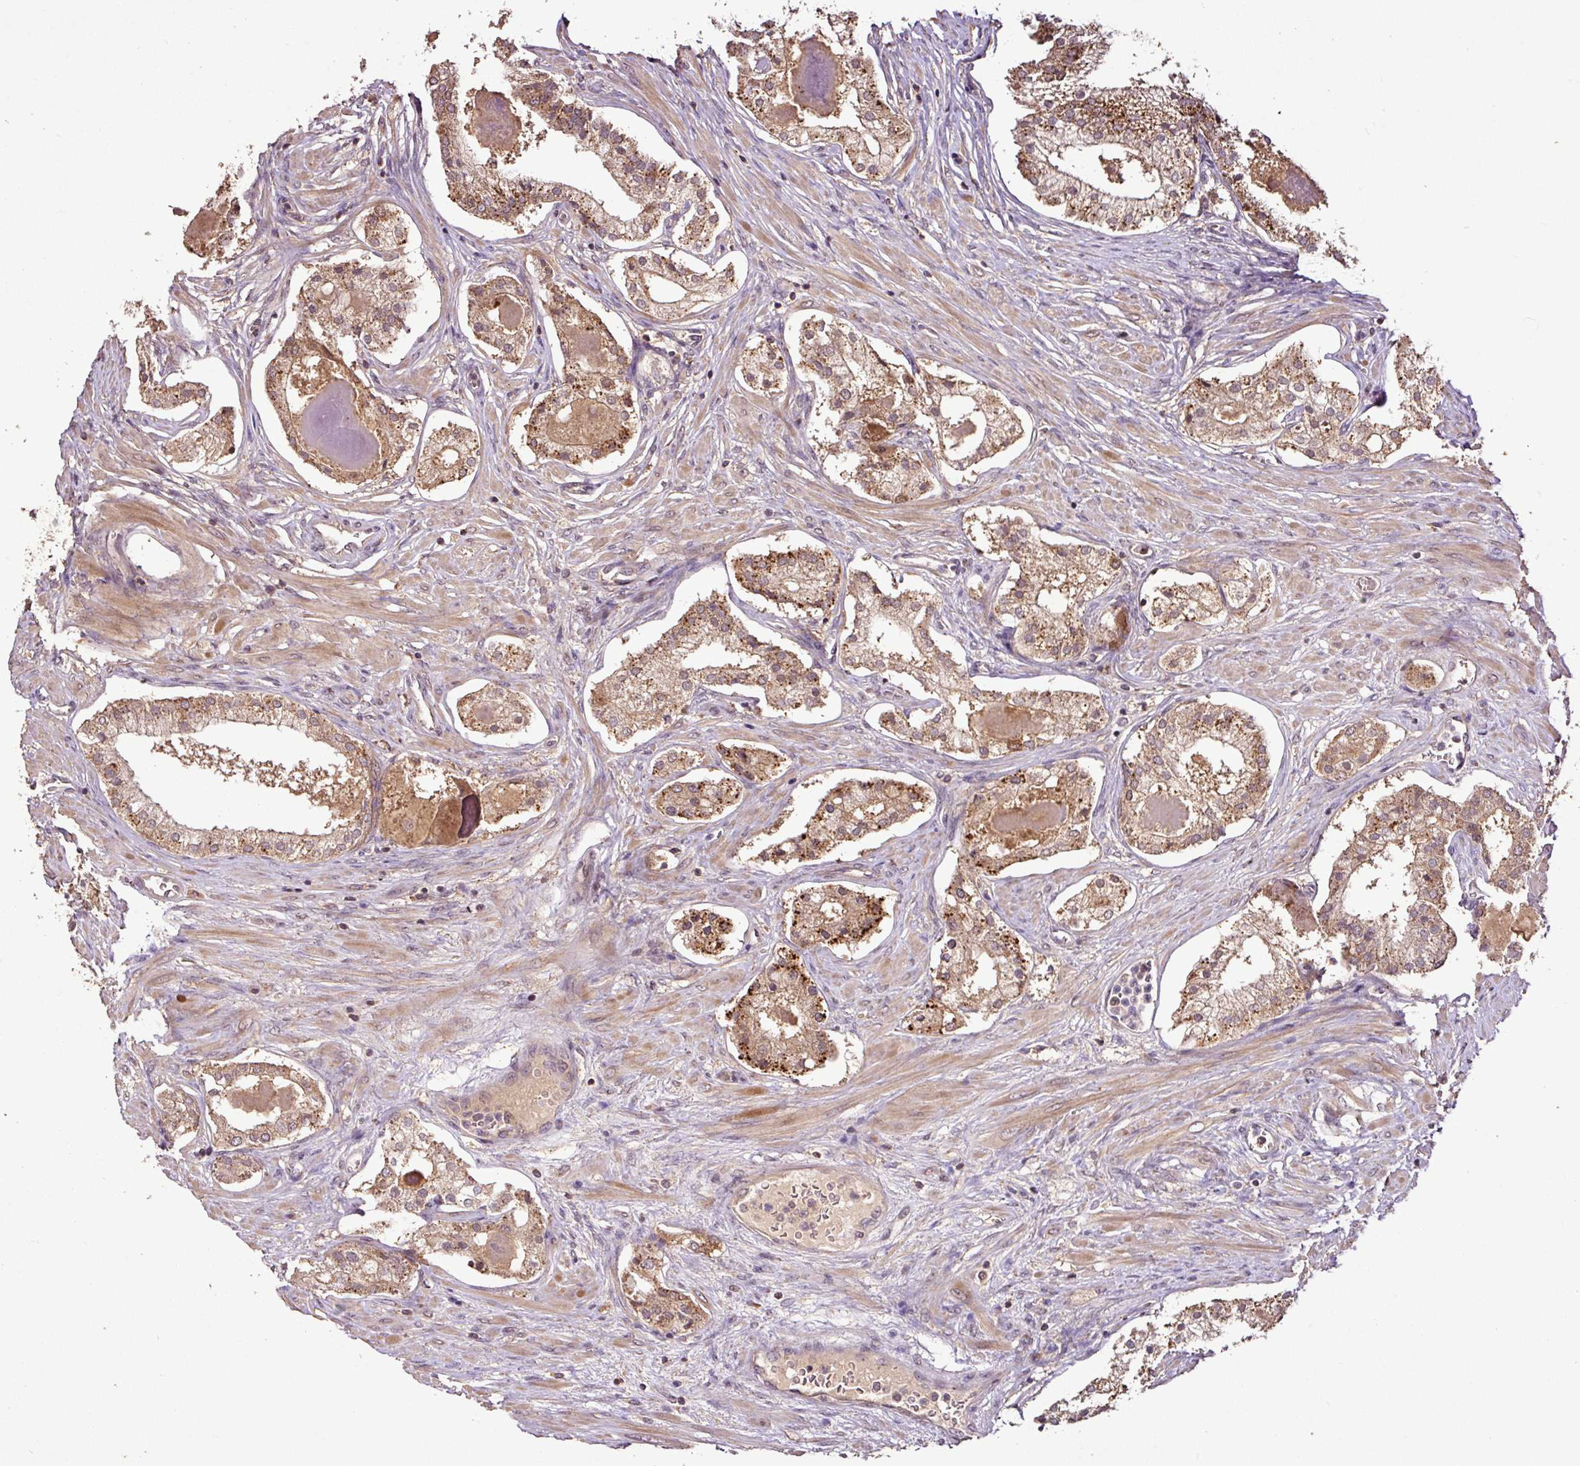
{"staining": {"intensity": "moderate", "quantity": ">75%", "location": "cytoplasmic/membranous,nuclear"}, "tissue": "prostate cancer", "cell_type": "Tumor cells", "image_type": "cancer", "snomed": [{"axis": "morphology", "description": "Adenocarcinoma, Low grade"}, {"axis": "topography", "description": "Prostate"}], "caption": "DAB (3,3'-diaminobenzidine) immunohistochemical staining of prostate cancer (low-grade adenocarcinoma) displays moderate cytoplasmic/membranous and nuclear protein staining in approximately >75% of tumor cells.", "gene": "FAIM", "patient": {"sex": "male", "age": 59}}